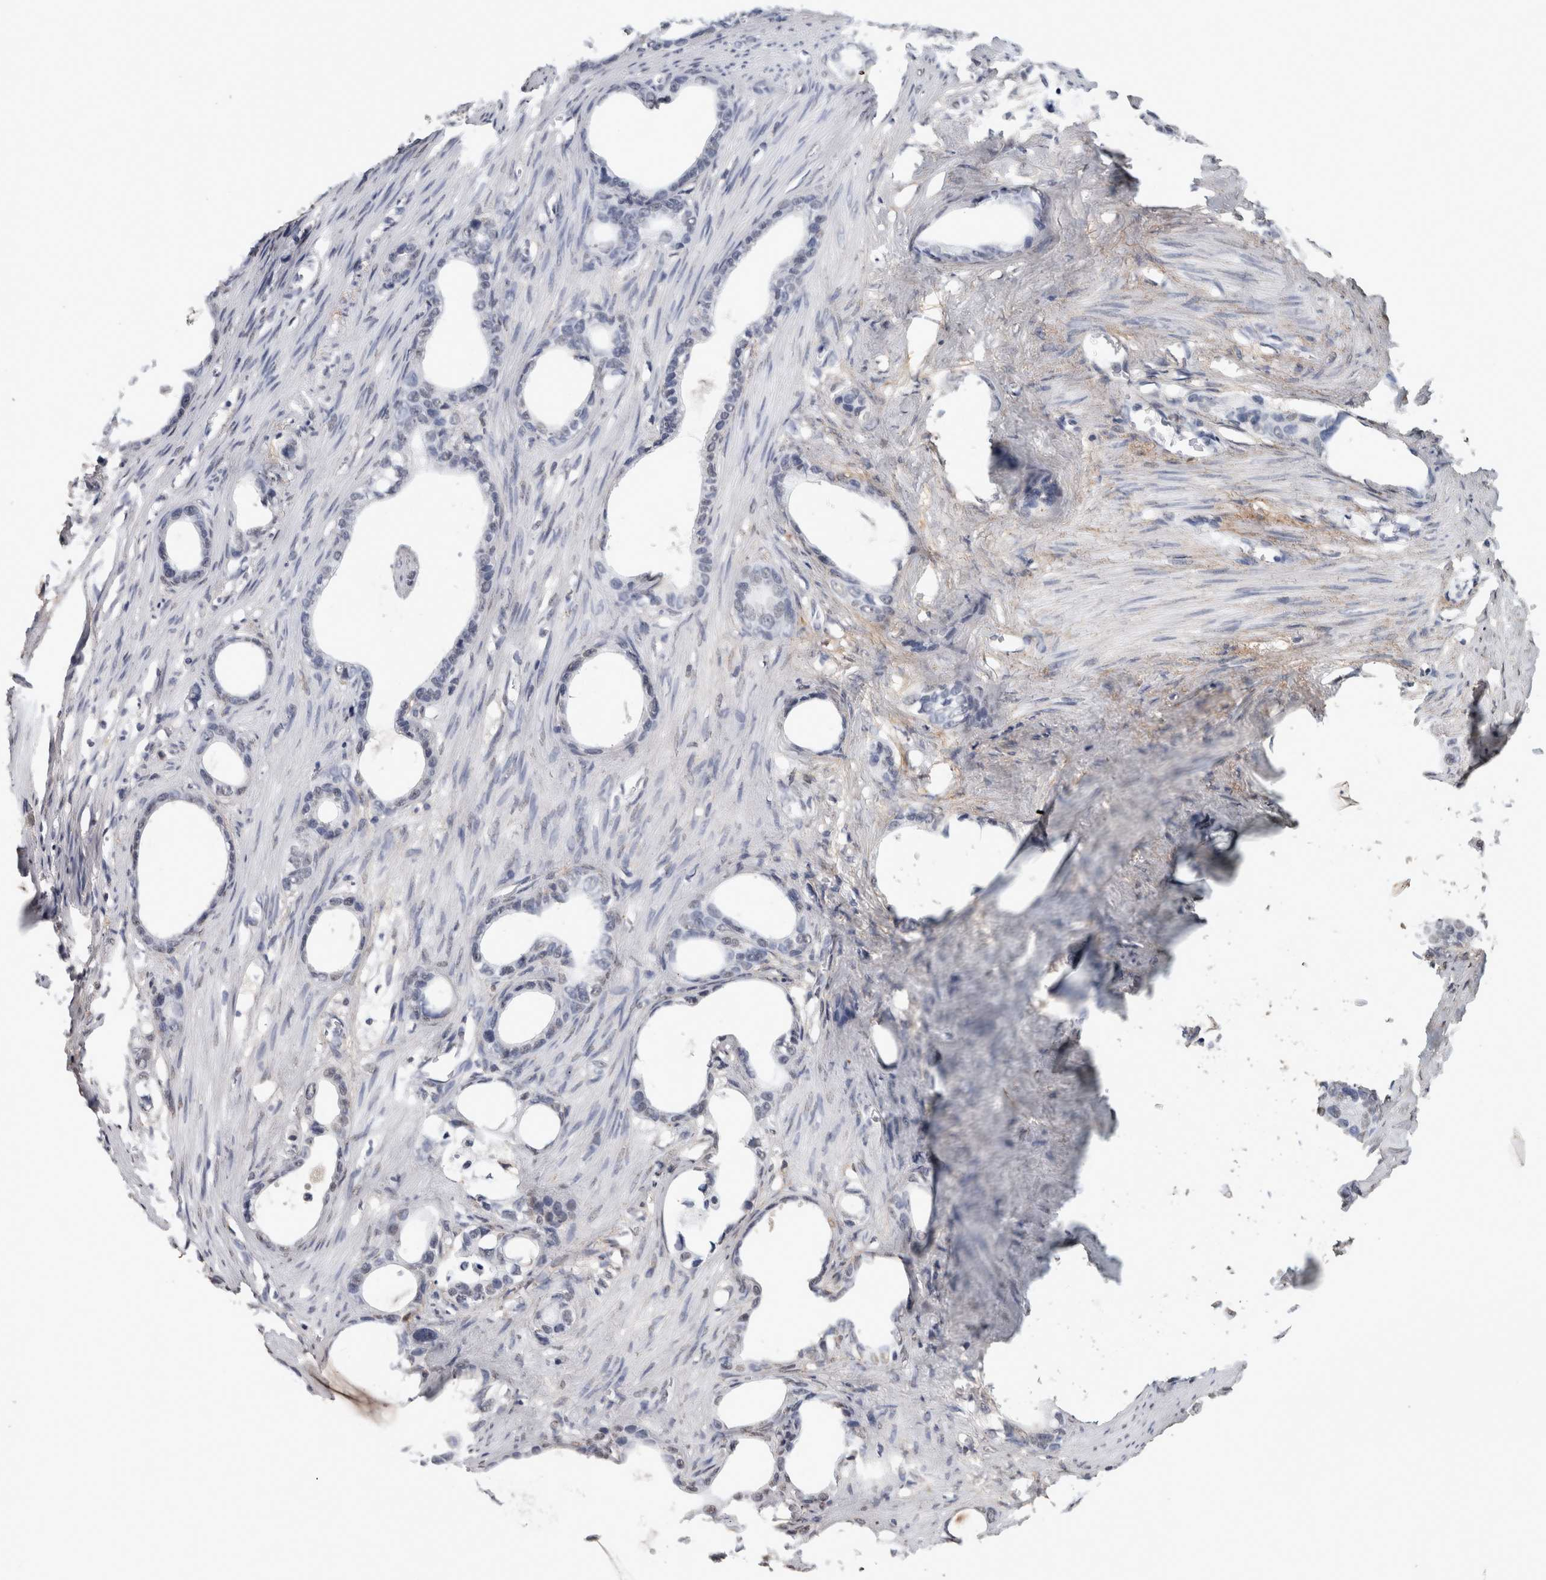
{"staining": {"intensity": "negative", "quantity": "none", "location": "none"}, "tissue": "stomach cancer", "cell_type": "Tumor cells", "image_type": "cancer", "snomed": [{"axis": "morphology", "description": "Adenocarcinoma, NOS"}, {"axis": "topography", "description": "Stomach"}], "caption": "This photomicrograph is of adenocarcinoma (stomach) stained with immunohistochemistry to label a protein in brown with the nuclei are counter-stained blue. There is no staining in tumor cells.", "gene": "LTBP1", "patient": {"sex": "female", "age": 75}}